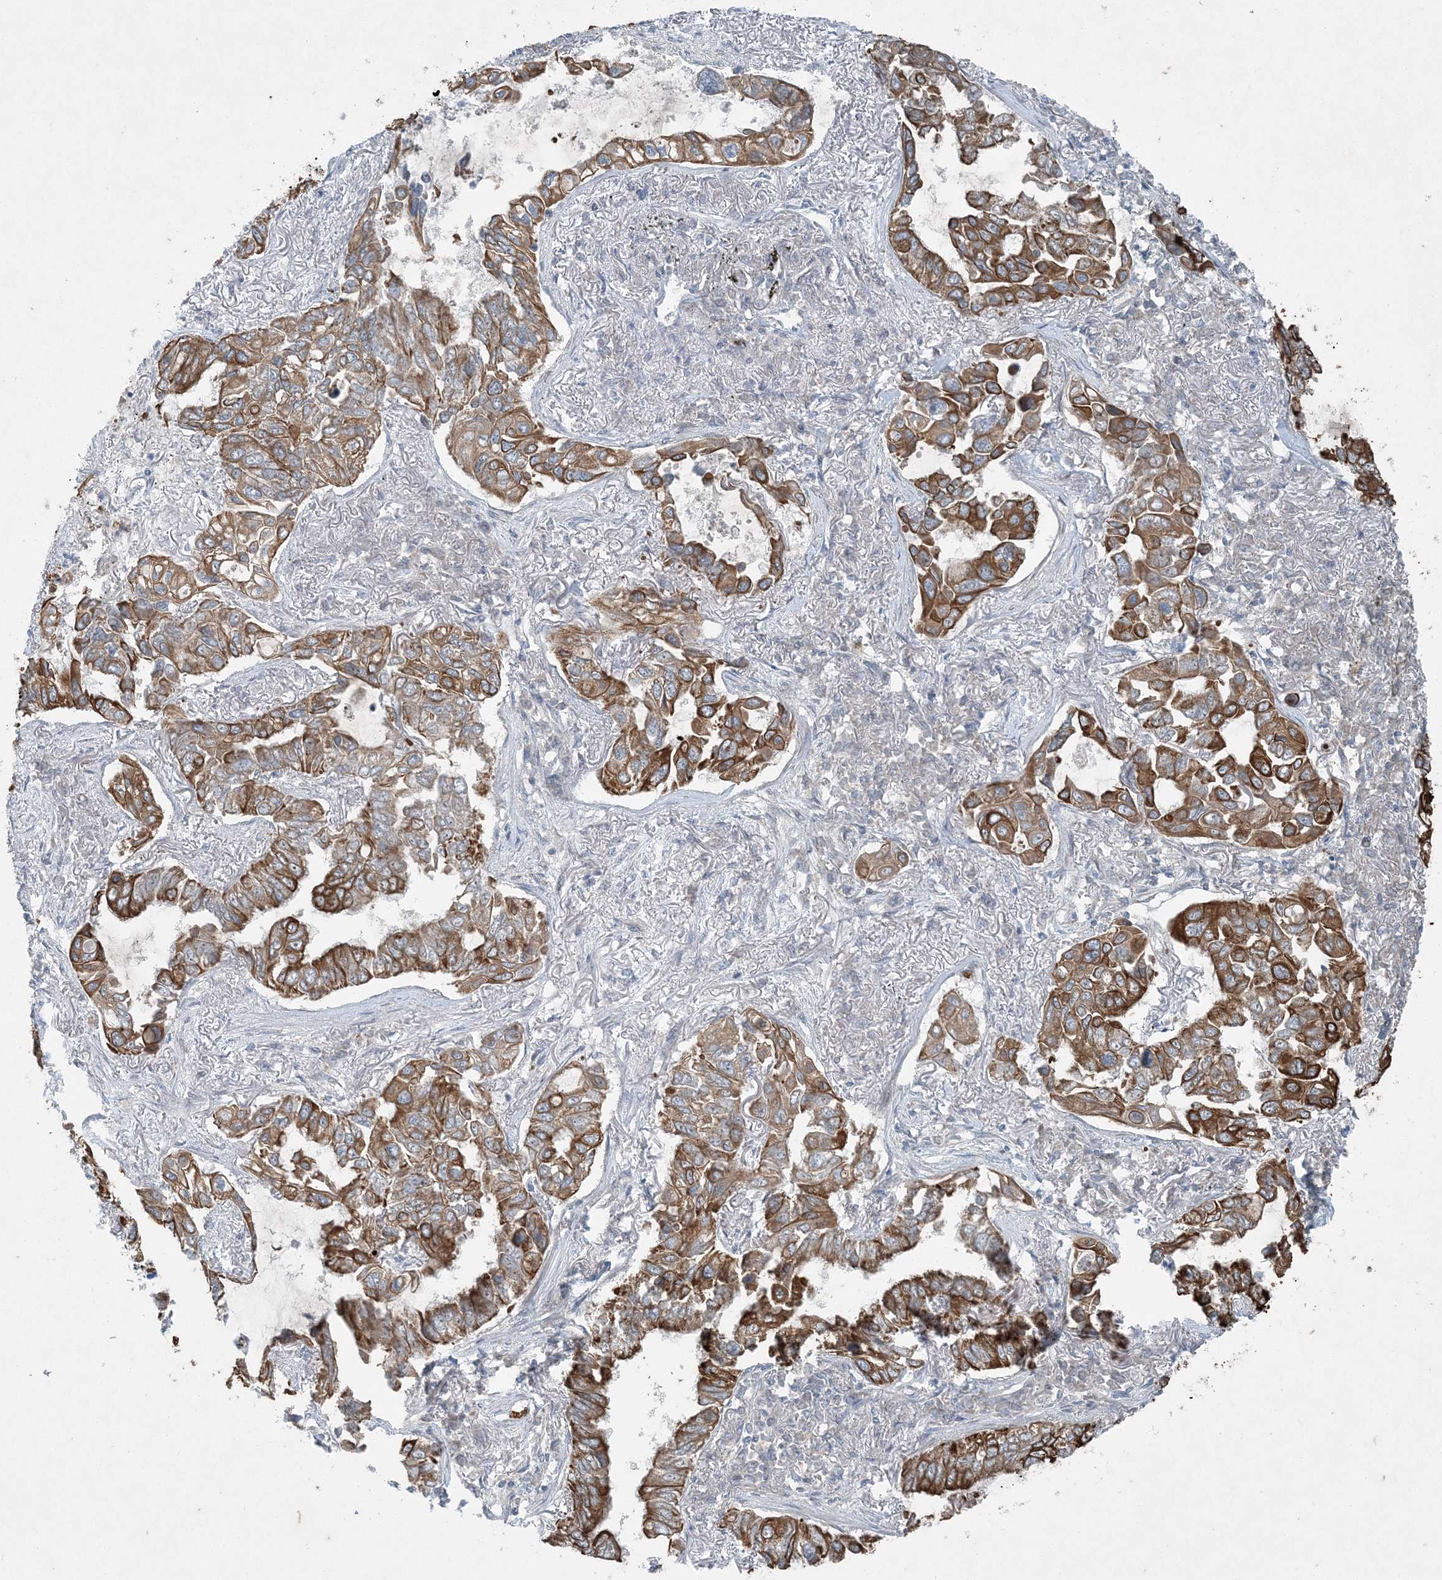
{"staining": {"intensity": "moderate", "quantity": ">75%", "location": "cytoplasmic/membranous"}, "tissue": "lung cancer", "cell_type": "Tumor cells", "image_type": "cancer", "snomed": [{"axis": "morphology", "description": "Adenocarcinoma, NOS"}, {"axis": "topography", "description": "Lung"}], "caption": "There is medium levels of moderate cytoplasmic/membranous positivity in tumor cells of lung cancer, as demonstrated by immunohistochemical staining (brown color).", "gene": "PC", "patient": {"sex": "male", "age": 64}}